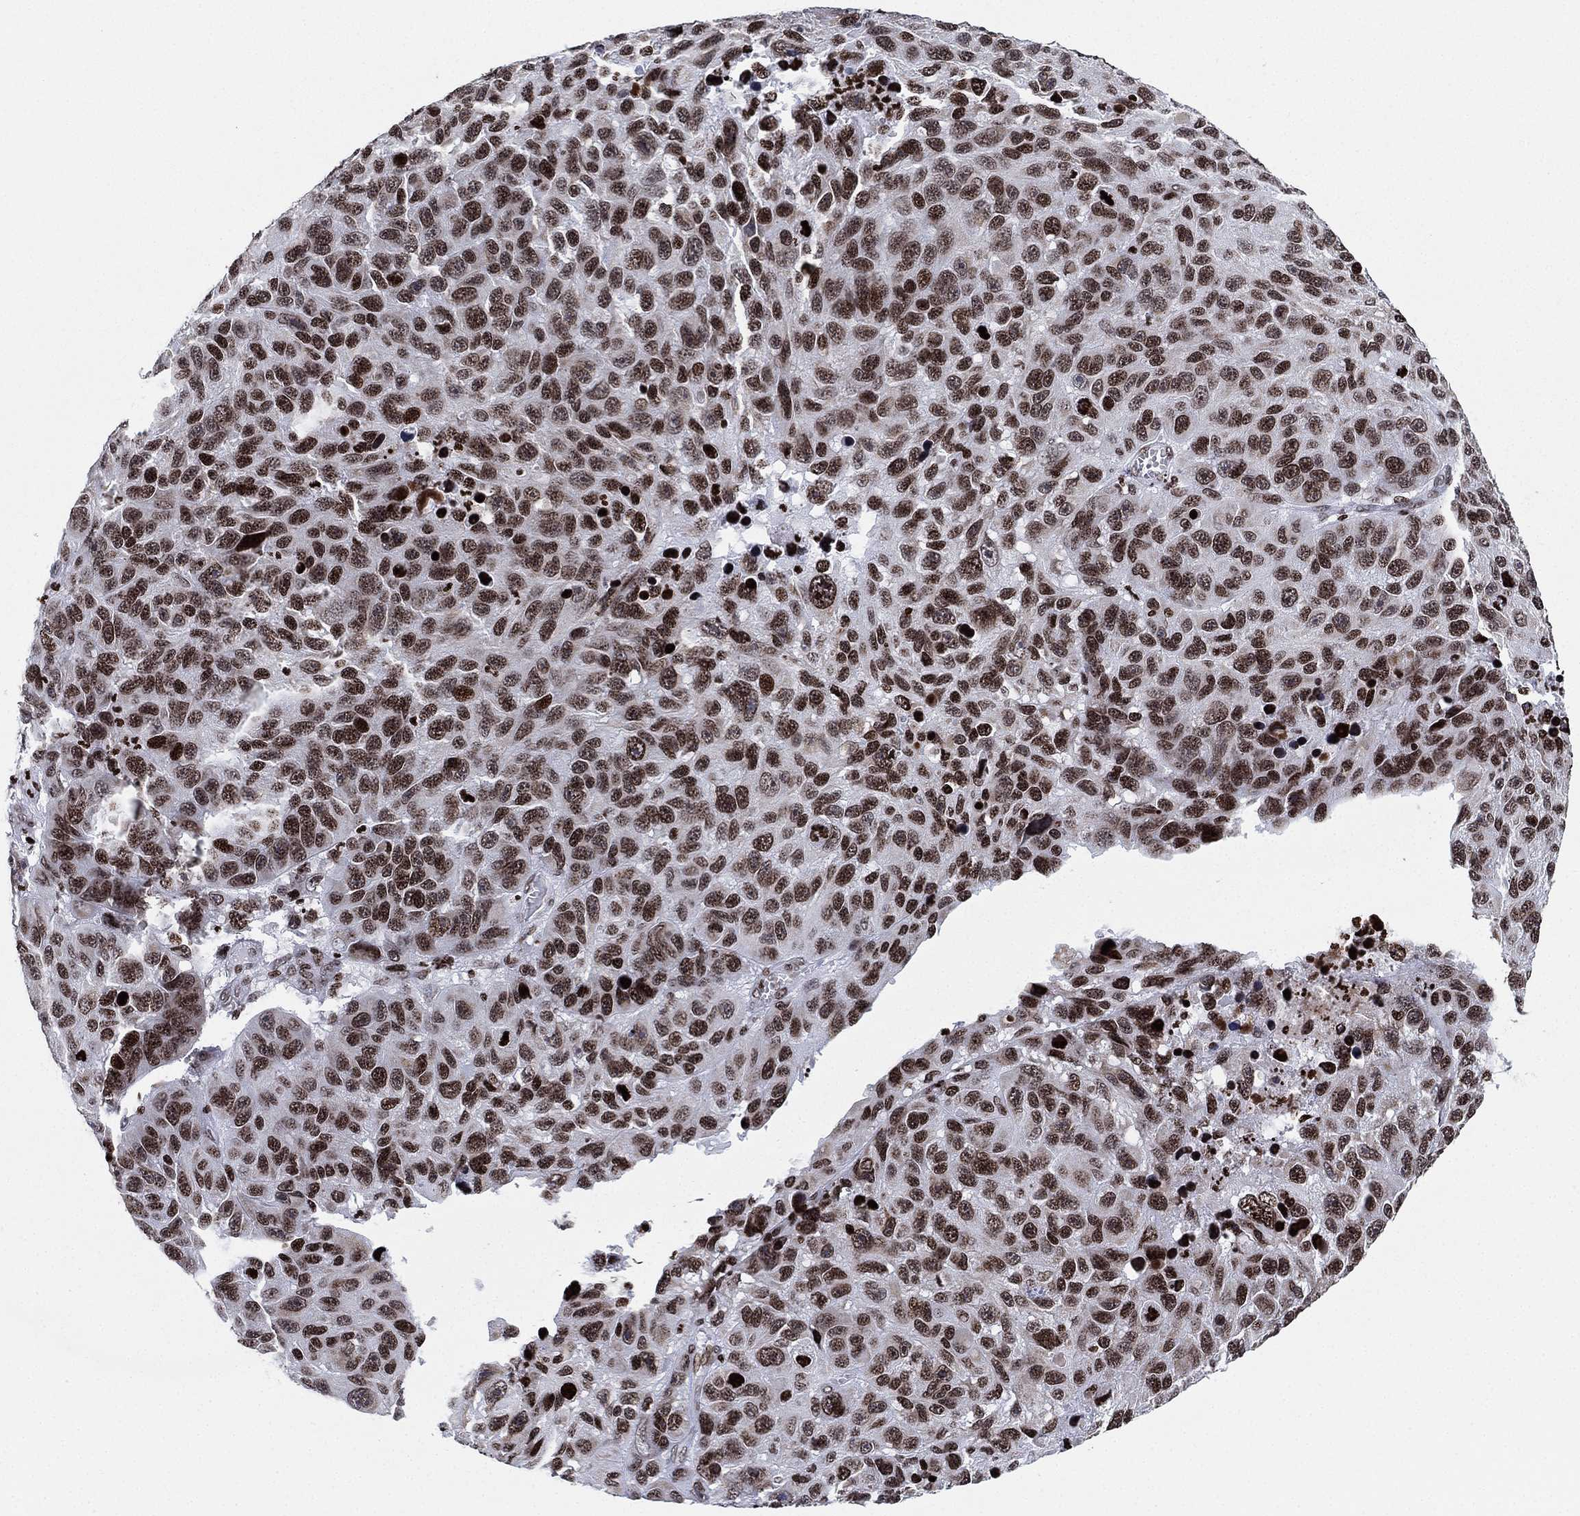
{"staining": {"intensity": "strong", "quantity": "25%-75%", "location": "nuclear"}, "tissue": "melanoma", "cell_type": "Tumor cells", "image_type": "cancer", "snomed": [{"axis": "morphology", "description": "Malignant melanoma, NOS"}, {"axis": "topography", "description": "Skin"}], "caption": "Protein staining reveals strong nuclear staining in approximately 25%-75% of tumor cells in melanoma.", "gene": "MFSD14A", "patient": {"sex": "male", "age": 53}}